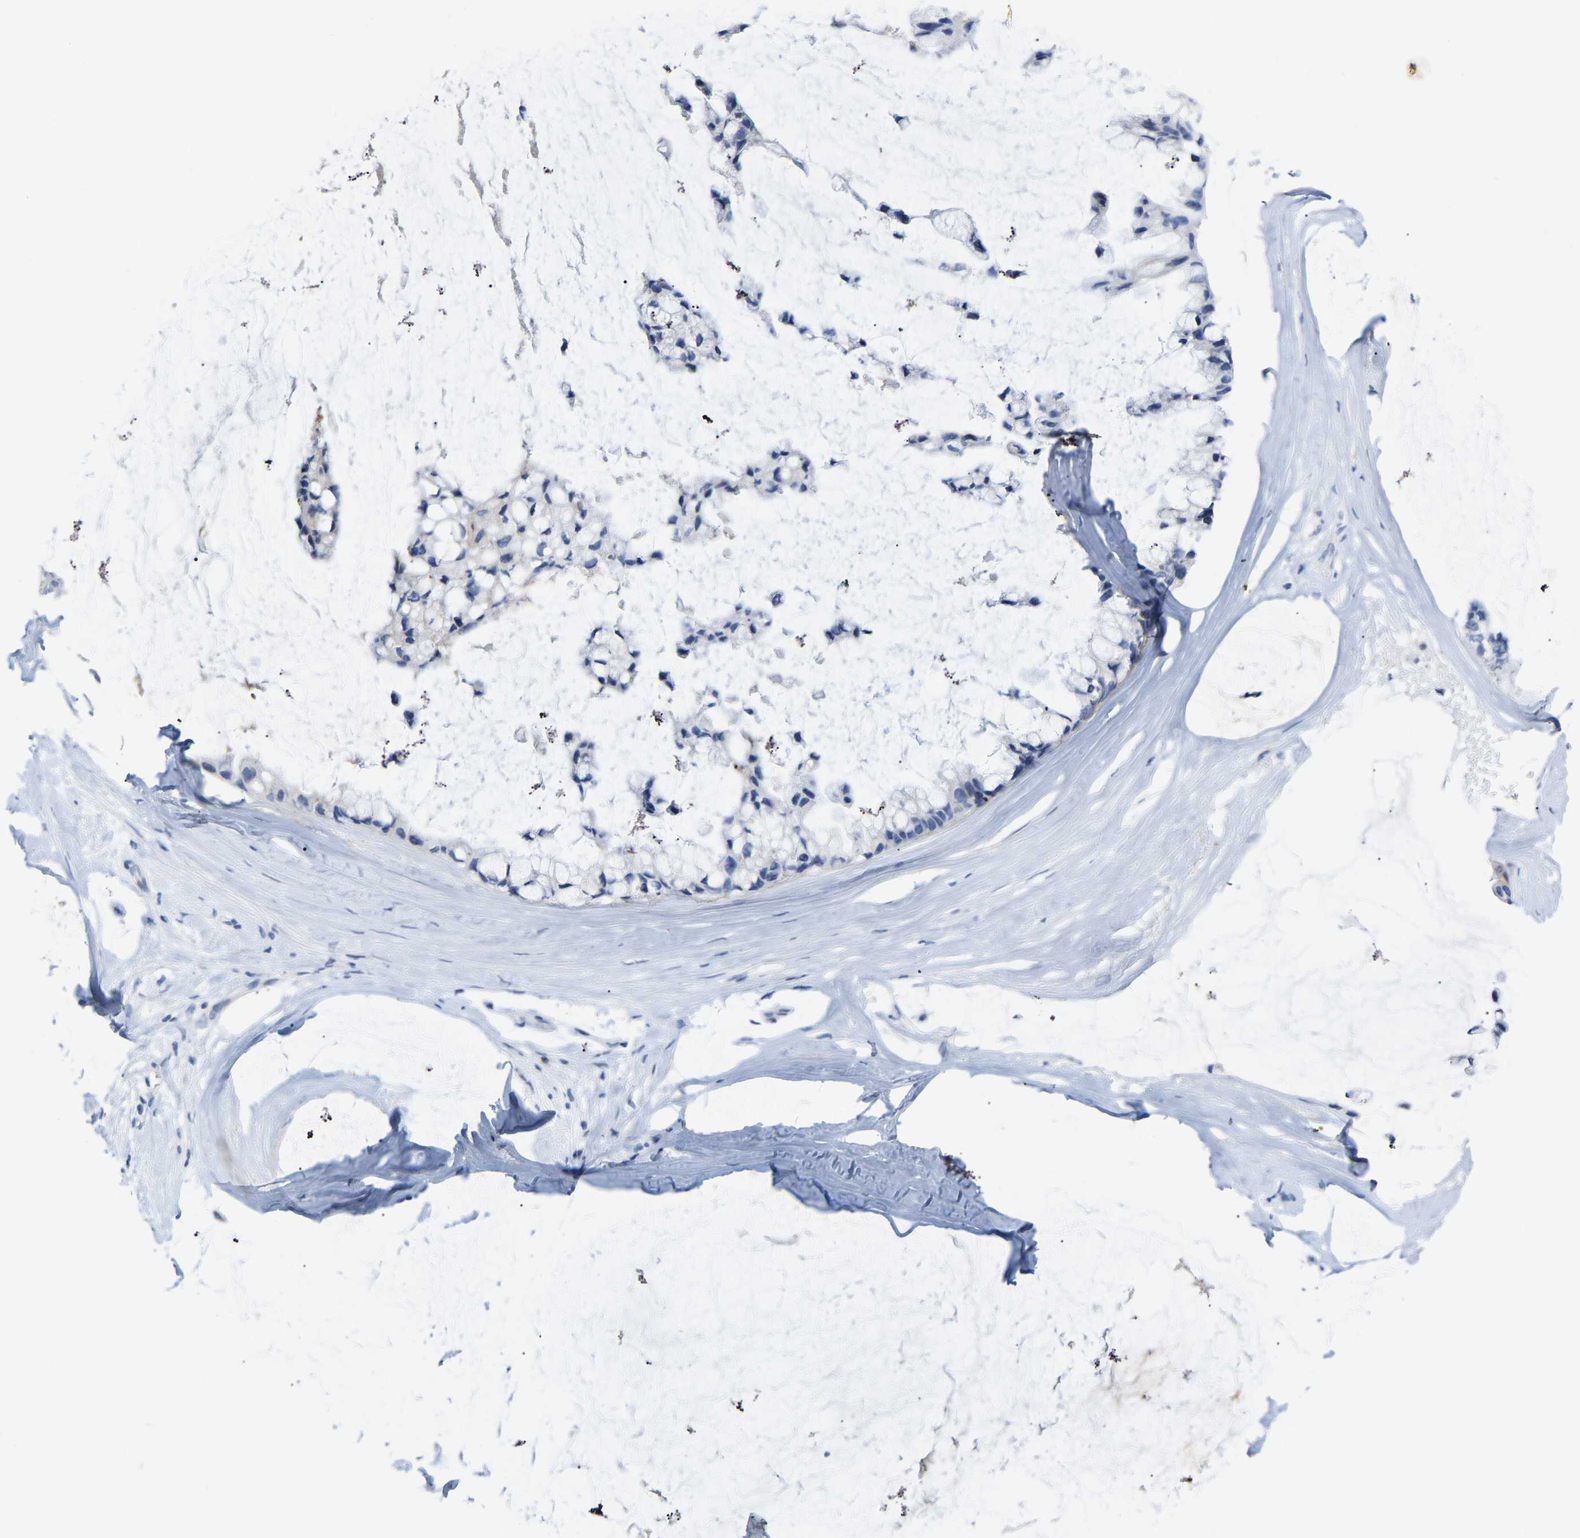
{"staining": {"intensity": "negative", "quantity": "none", "location": "none"}, "tissue": "ovarian cancer", "cell_type": "Tumor cells", "image_type": "cancer", "snomed": [{"axis": "morphology", "description": "Cystadenocarcinoma, mucinous, NOS"}, {"axis": "topography", "description": "Ovary"}], "caption": "A high-resolution photomicrograph shows IHC staining of ovarian cancer (mucinous cystadenocarcinoma), which shows no significant positivity in tumor cells.", "gene": "ABTB2", "patient": {"sex": "female", "age": 39}}